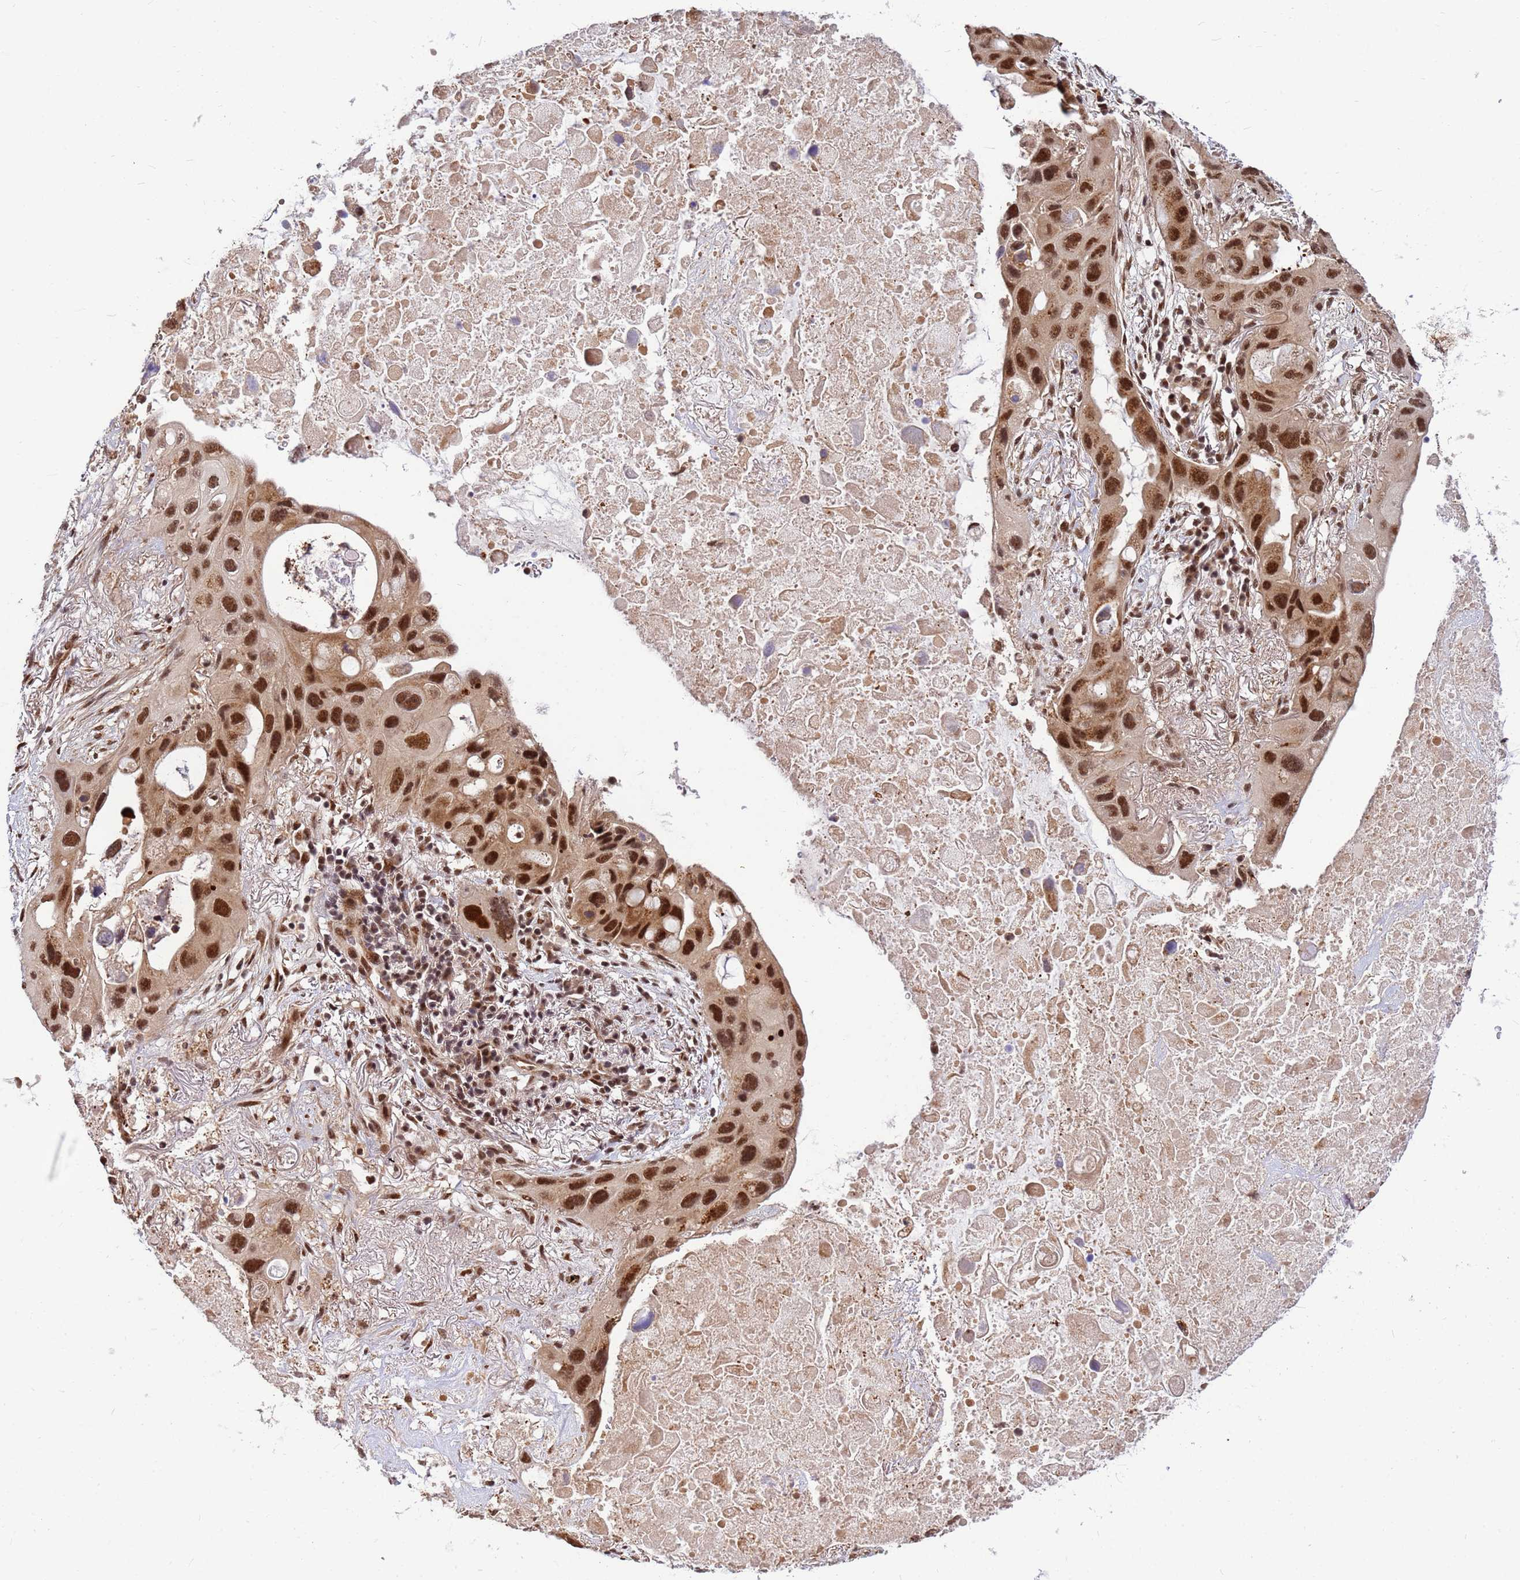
{"staining": {"intensity": "strong", "quantity": ">75%", "location": "nuclear"}, "tissue": "lung cancer", "cell_type": "Tumor cells", "image_type": "cancer", "snomed": [{"axis": "morphology", "description": "Squamous cell carcinoma, NOS"}, {"axis": "topography", "description": "Lung"}], "caption": "About >75% of tumor cells in lung squamous cell carcinoma show strong nuclear protein staining as visualized by brown immunohistochemical staining.", "gene": "NCBP2", "patient": {"sex": "female", "age": 73}}